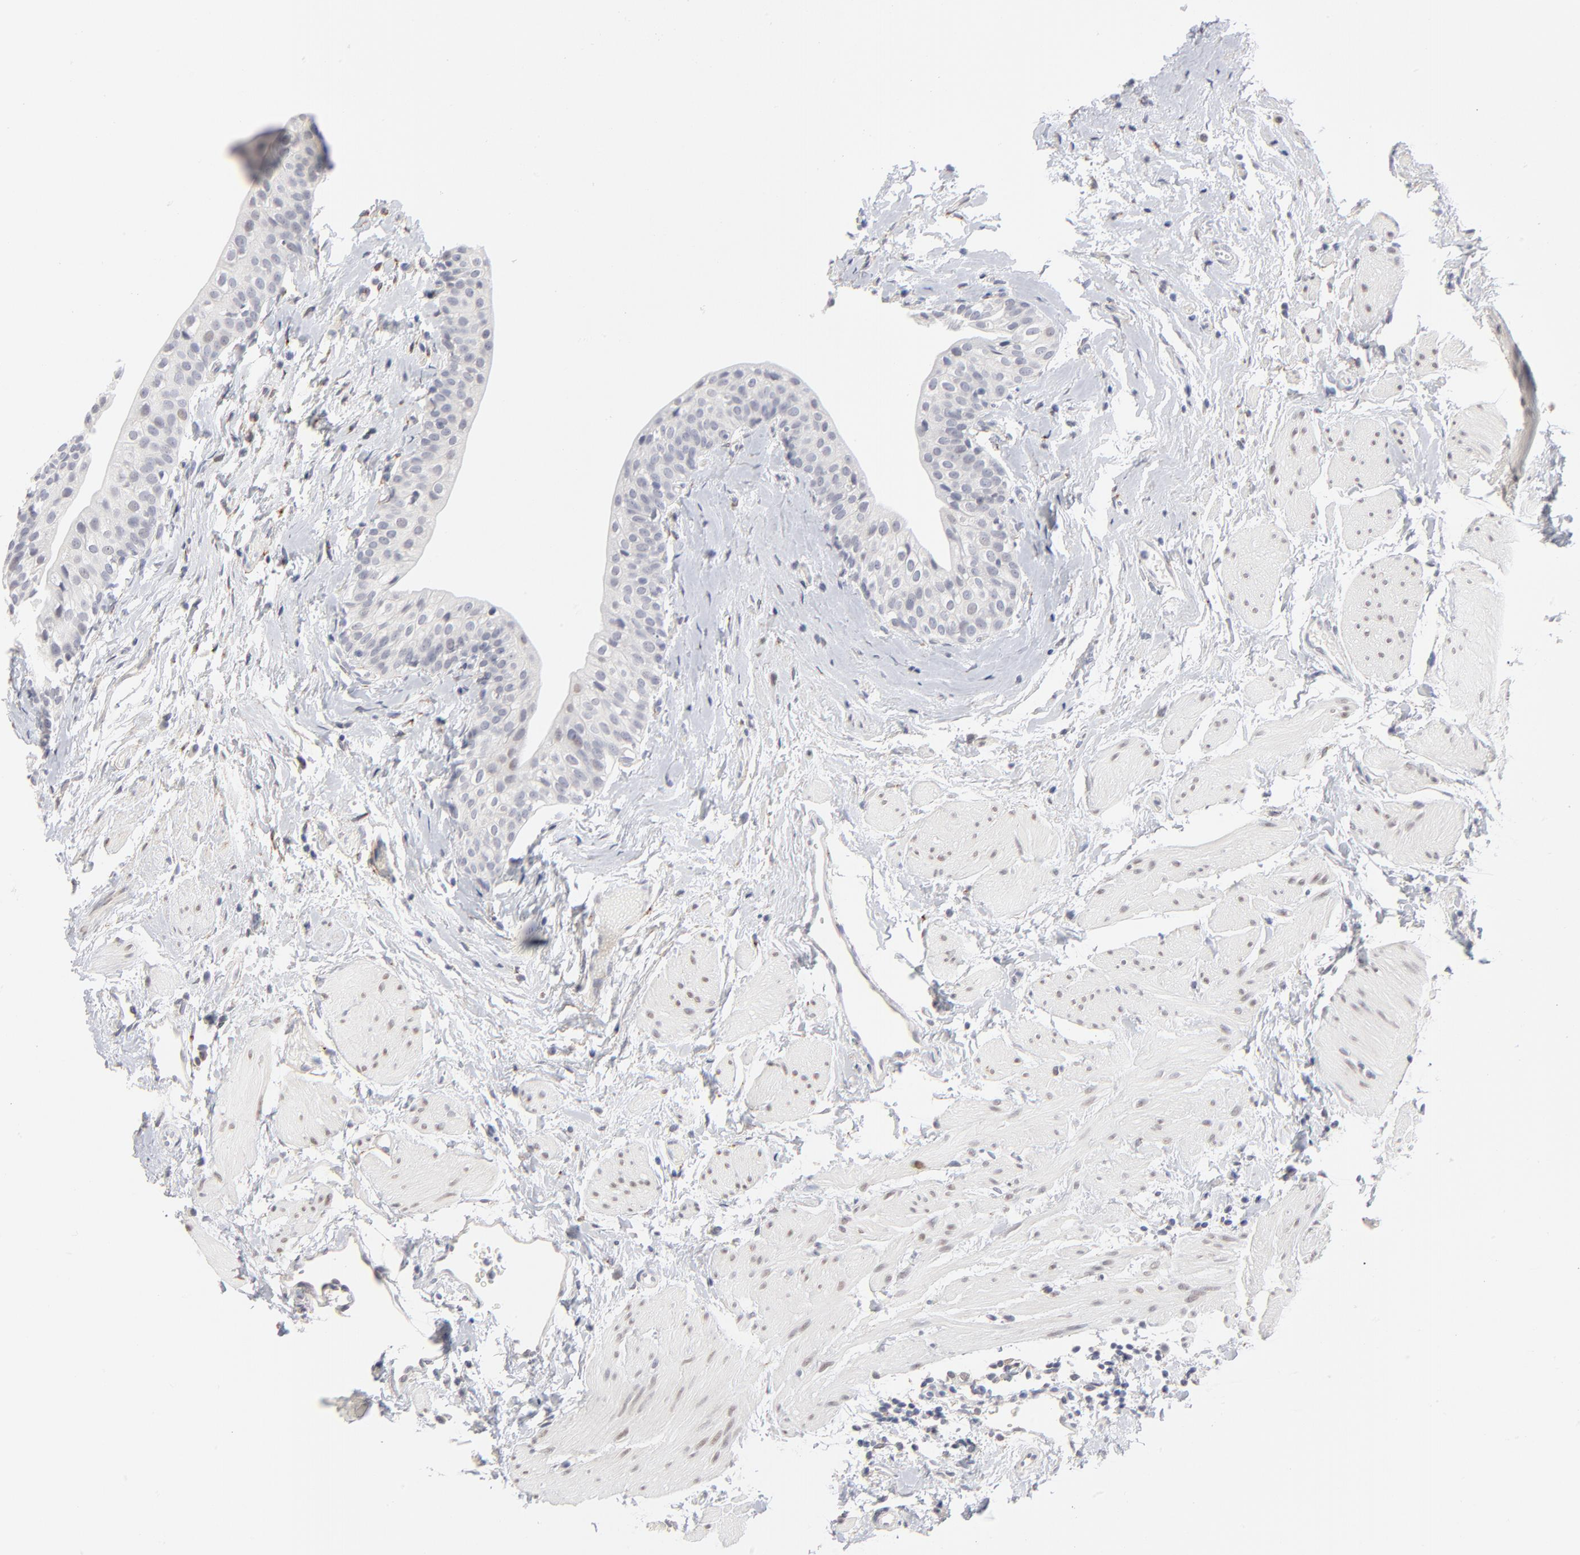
{"staining": {"intensity": "weak", "quantity": "<25%", "location": "nuclear"}, "tissue": "urinary bladder", "cell_type": "Urothelial cells", "image_type": "normal", "snomed": [{"axis": "morphology", "description": "Normal tissue, NOS"}, {"axis": "topography", "description": "Urinary bladder"}], "caption": "Micrograph shows no protein staining in urothelial cells of unremarkable urinary bladder. (DAB (3,3'-diaminobenzidine) immunohistochemistry, high magnification).", "gene": "AURKA", "patient": {"sex": "male", "age": 59}}